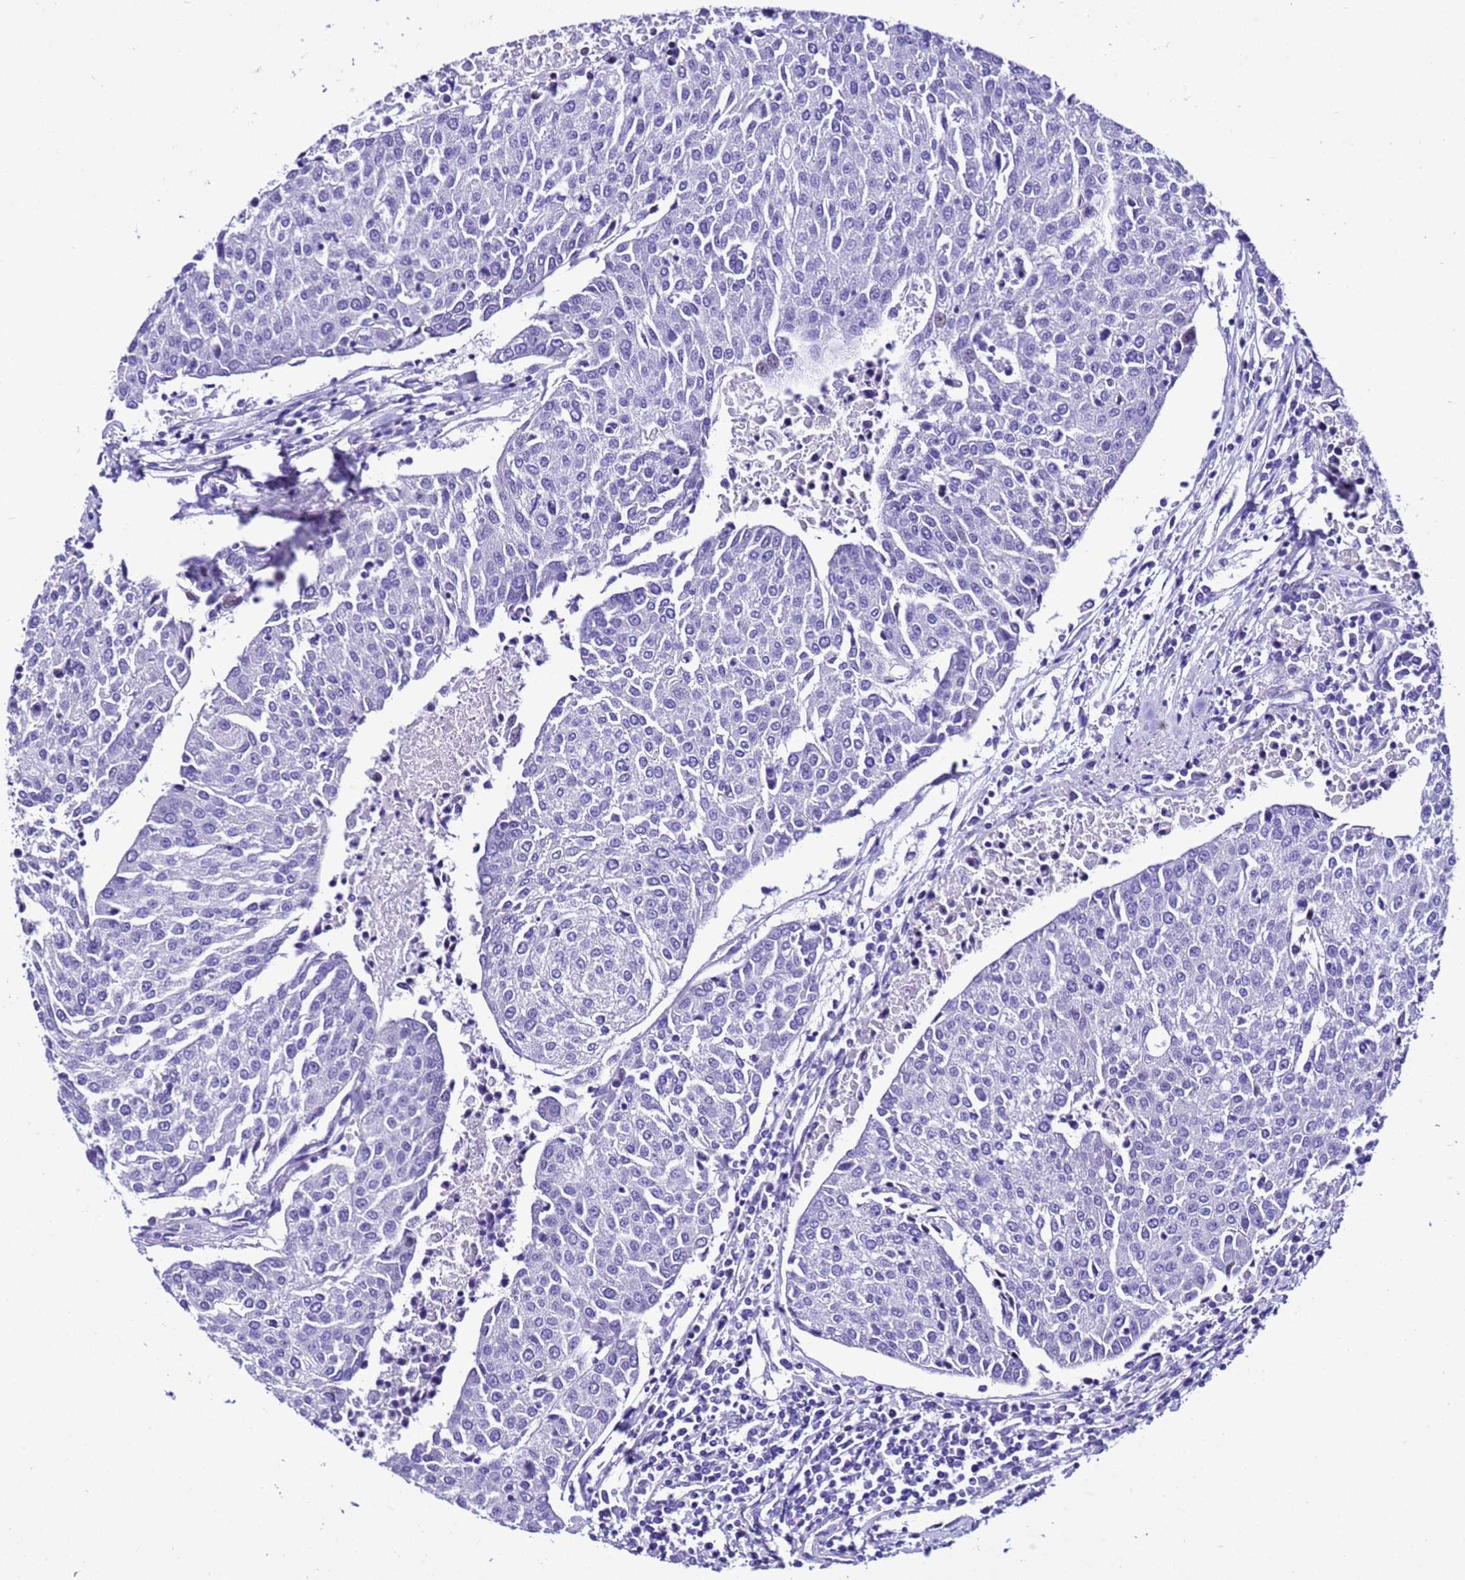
{"staining": {"intensity": "negative", "quantity": "none", "location": "none"}, "tissue": "urothelial cancer", "cell_type": "Tumor cells", "image_type": "cancer", "snomed": [{"axis": "morphology", "description": "Urothelial carcinoma, High grade"}, {"axis": "topography", "description": "Urinary bladder"}], "caption": "Tumor cells are negative for brown protein staining in urothelial cancer. (Brightfield microscopy of DAB immunohistochemistry (IHC) at high magnification).", "gene": "ZNF417", "patient": {"sex": "female", "age": 85}}